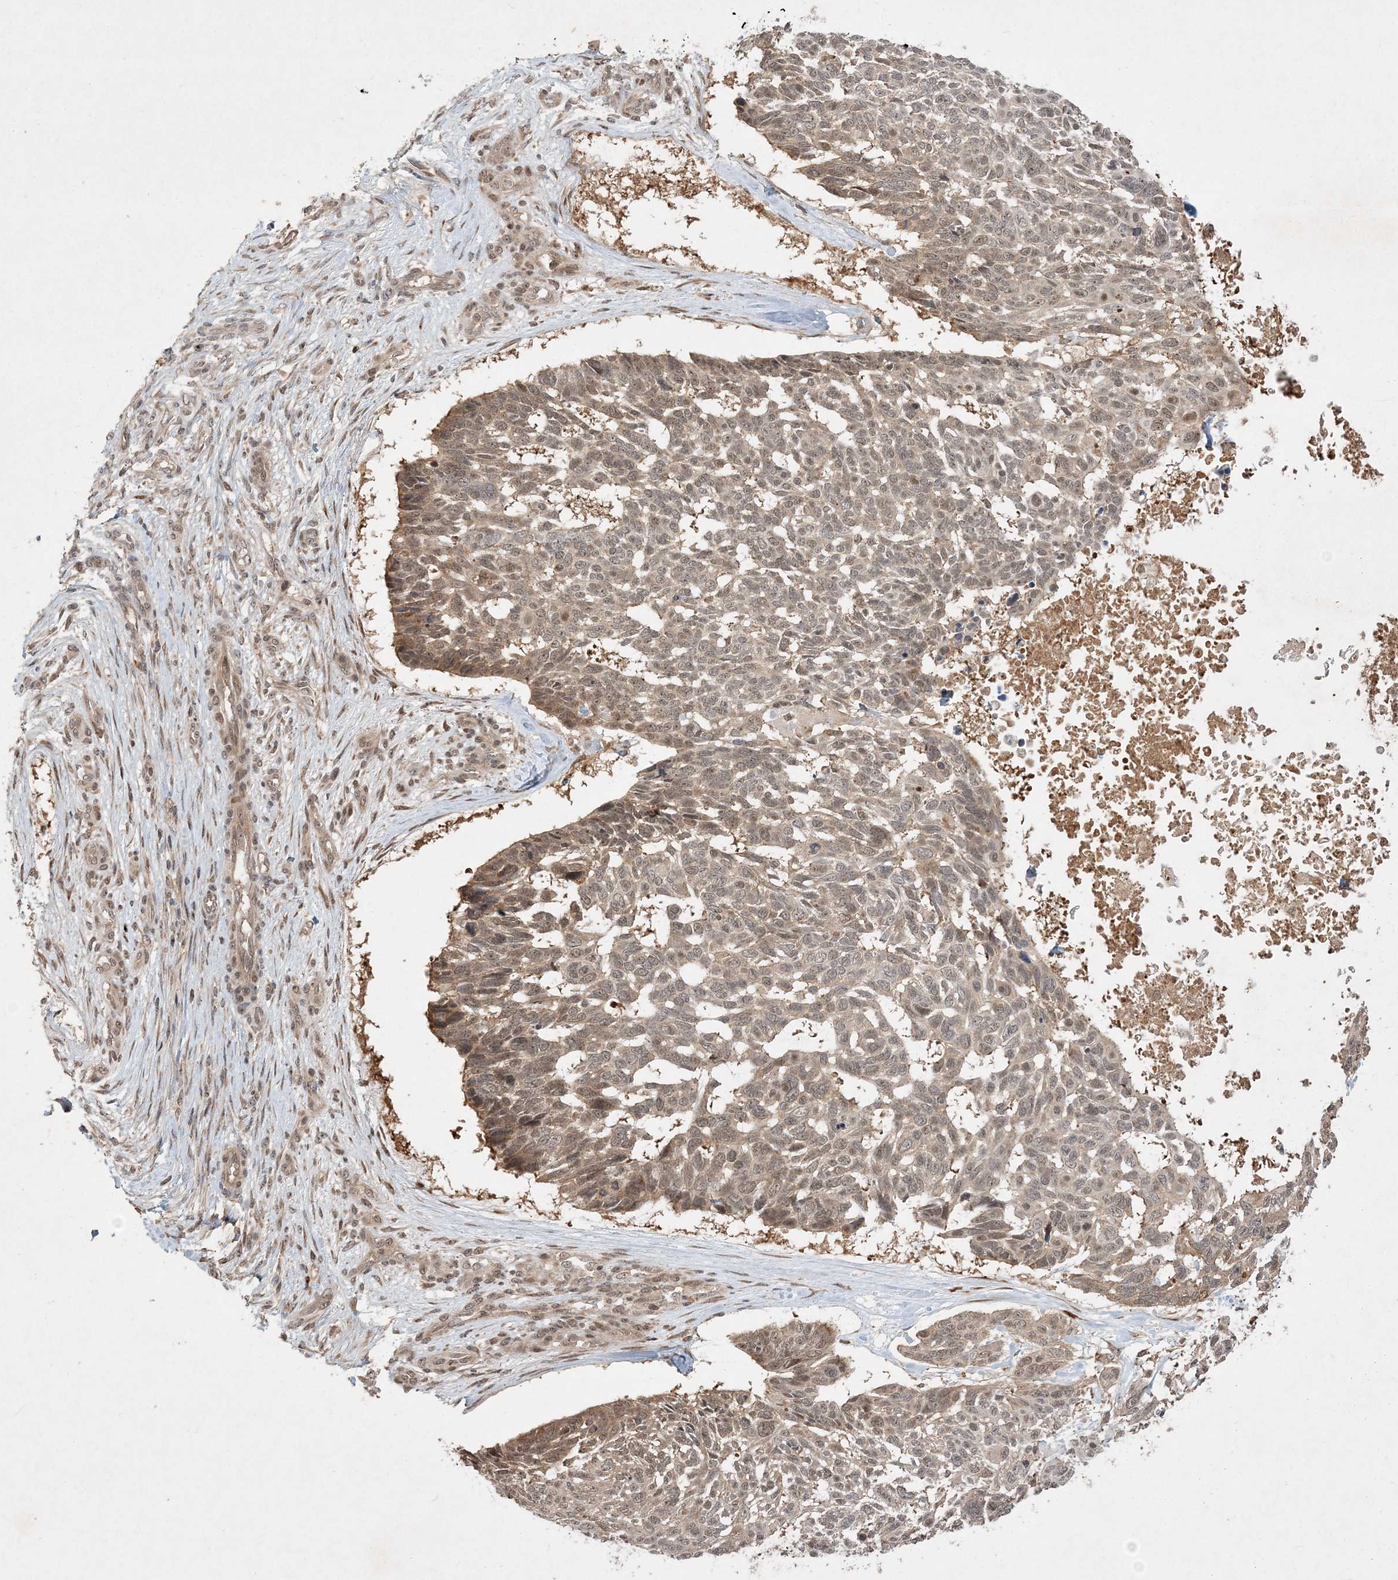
{"staining": {"intensity": "moderate", "quantity": "25%-75%", "location": "cytoplasmic/membranous,nuclear"}, "tissue": "skin cancer", "cell_type": "Tumor cells", "image_type": "cancer", "snomed": [{"axis": "morphology", "description": "Basal cell carcinoma"}, {"axis": "topography", "description": "Skin"}], "caption": "Protein expression analysis of skin cancer exhibits moderate cytoplasmic/membranous and nuclear expression in approximately 25%-75% of tumor cells. The protein is stained brown, and the nuclei are stained in blue (DAB IHC with brightfield microscopy, high magnification).", "gene": "UBR3", "patient": {"sex": "male", "age": 88}}